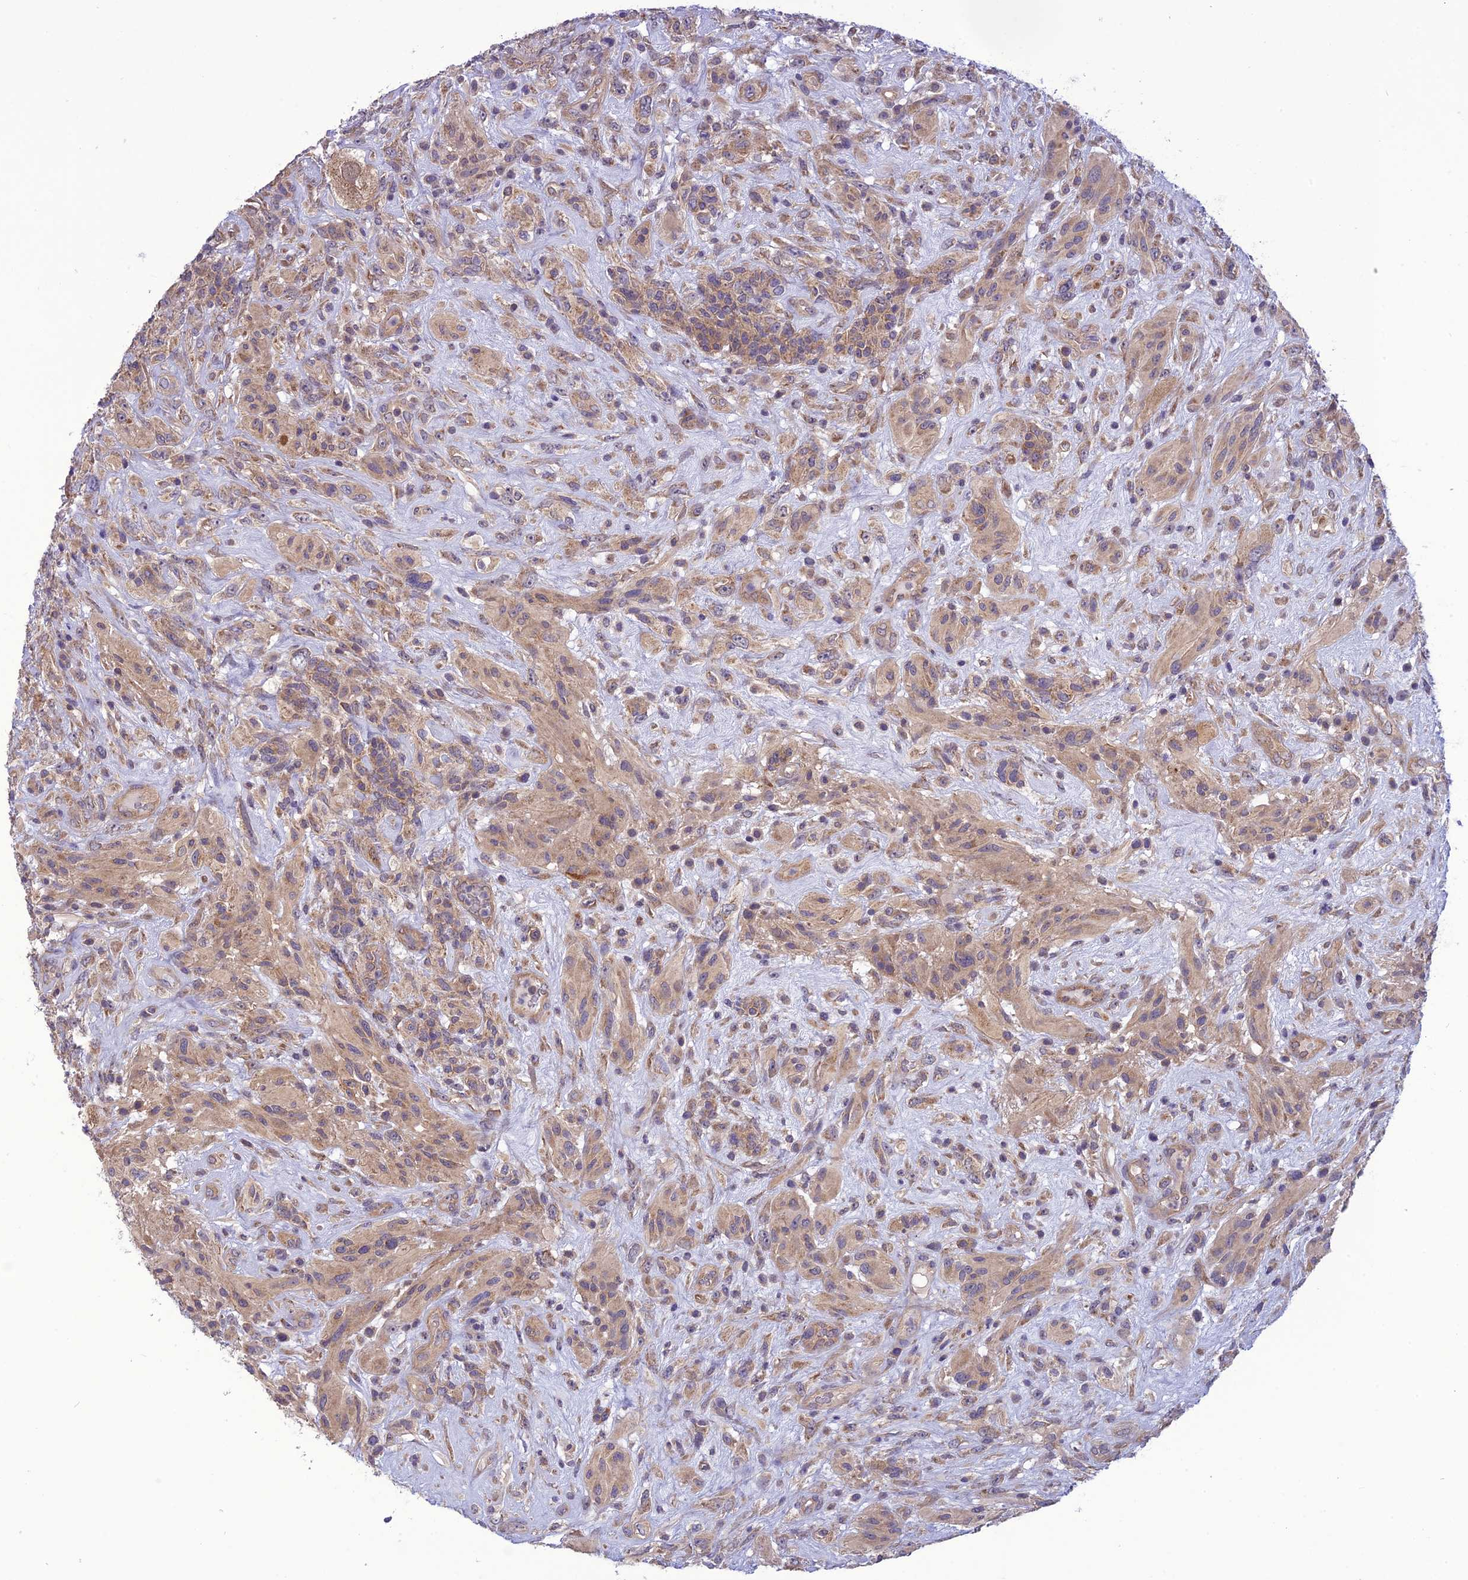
{"staining": {"intensity": "weak", "quantity": ">75%", "location": "cytoplasmic/membranous"}, "tissue": "glioma", "cell_type": "Tumor cells", "image_type": "cancer", "snomed": [{"axis": "morphology", "description": "Glioma, malignant, High grade"}, {"axis": "topography", "description": "Brain"}], "caption": "Weak cytoplasmic/membranous staining is present in approximately >75% of tumor cells in malignant high-grade glioma. The protein is stained brown, and the nuclei are stained in blue (DAB (3,3'-diaminobenzidine) IHC with brightfield microscopy, high magnification).", "gene": "PSMF1", "patient": {"sex": "male", "age": 61}}